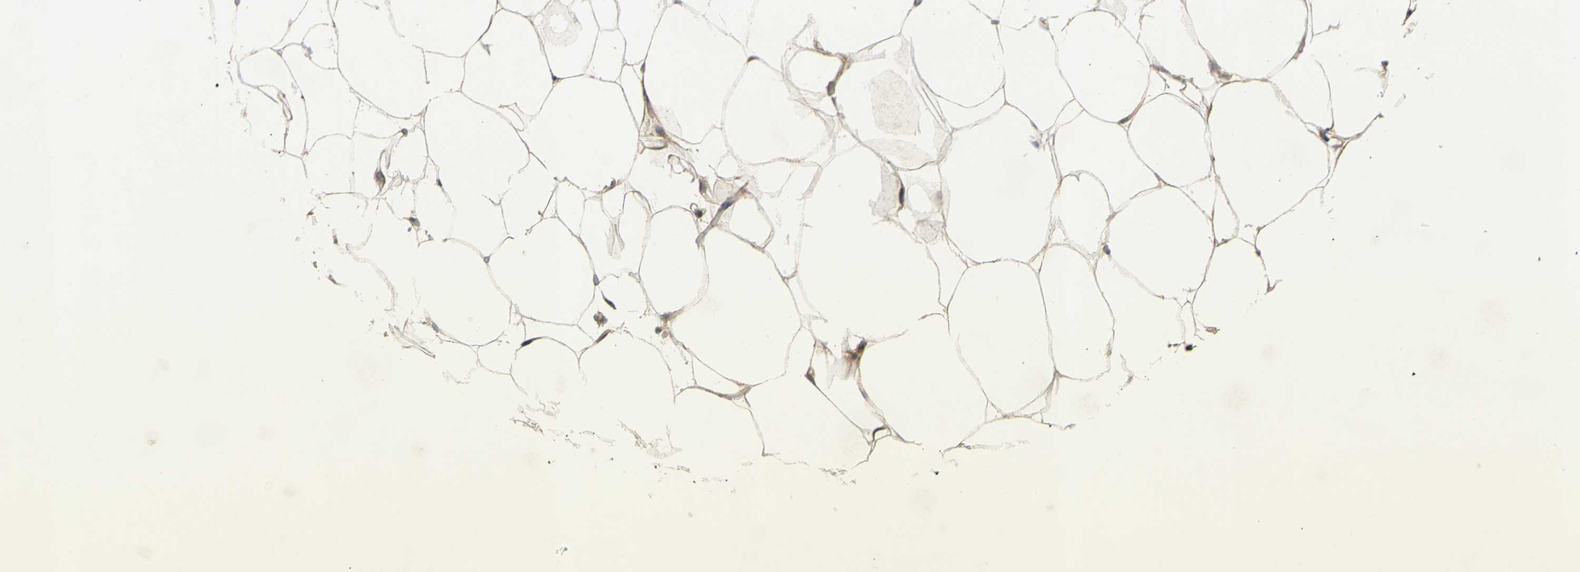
{"staining": {"intensity": "weak", "quantity": ">75%", "location": "cytoplasmic/membranous"}, "tissue": "adipose tissue", "cell_type": "Adipocytes", "image_type": "normal", "snomed": [{"axis": "morphology", "description": "Normal tissue, NOS"}, {"axis": "topography", "description": "Breast"}, {"axis": "topography", "description": "Adipose tissue"}], "caption": "A low amount of weak cytoplasmic/membranous positivity is identified in approximately >75% of adipocytes in normal adipose tissue.", "gene": "ANKHD1", "patient": {"sex": "female", "age": 25}}